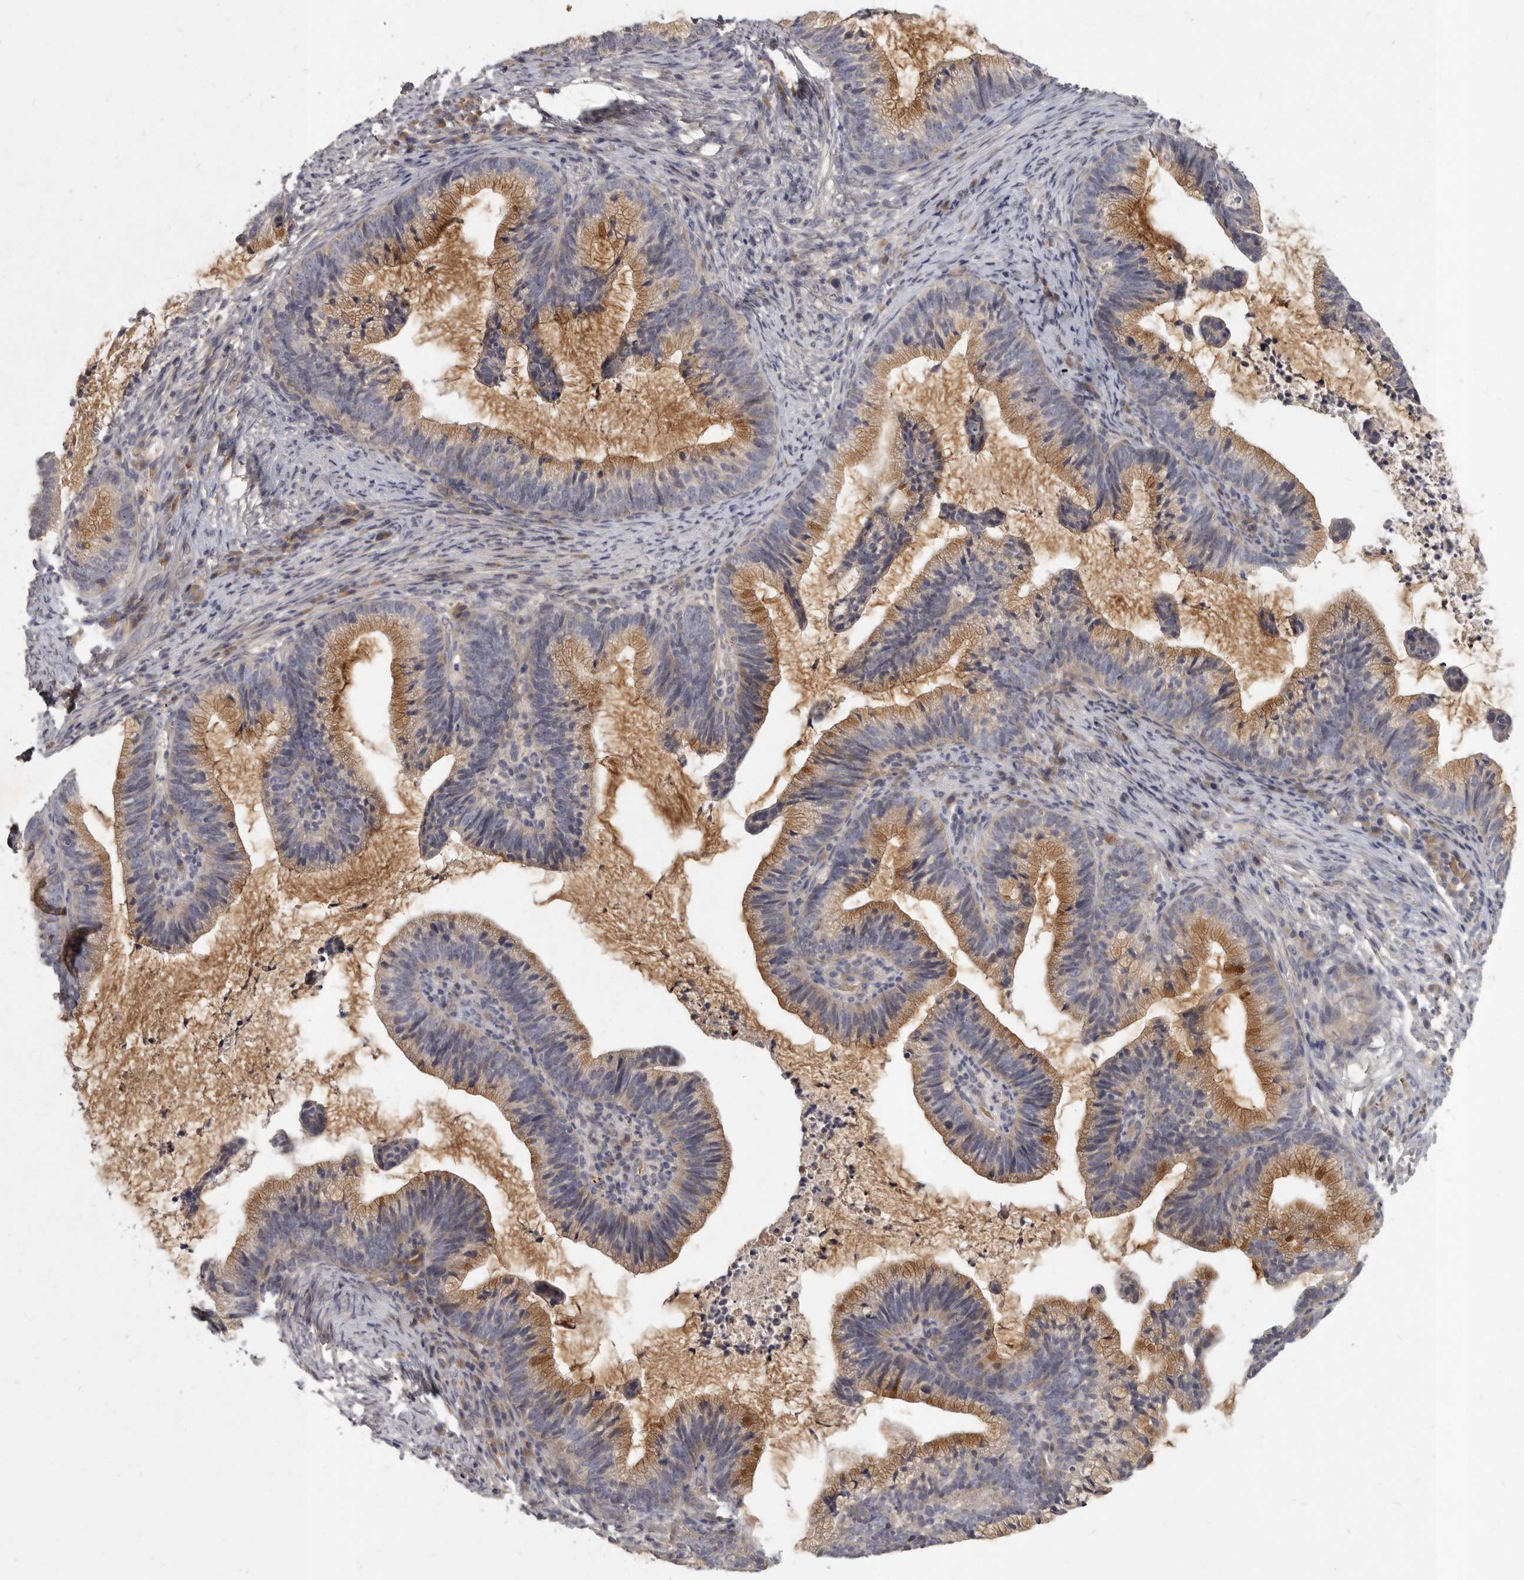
{"staining": {"intensity": "moderate", "quantity": ">75%", "location": "cytoplasmic/membranous"}, "tissue": "cervical cancer", "cell_type": "Tumor cells", "image_type": "cancer", "snomed": [{"axis": "morphology", "description": "Adenocarcinoma, NOS"}, {"axis": "topography", "description": "Cervix"}], "caption": "Adenocarcinoma (cervical) was stained to show a protein in brown. There is medium levels of moderate cytoplasmic/membranous positivity in approximately >75% of tumor cells.", "gene": "SLC22A1", "patient": {"sex": "female", "age": 36}}